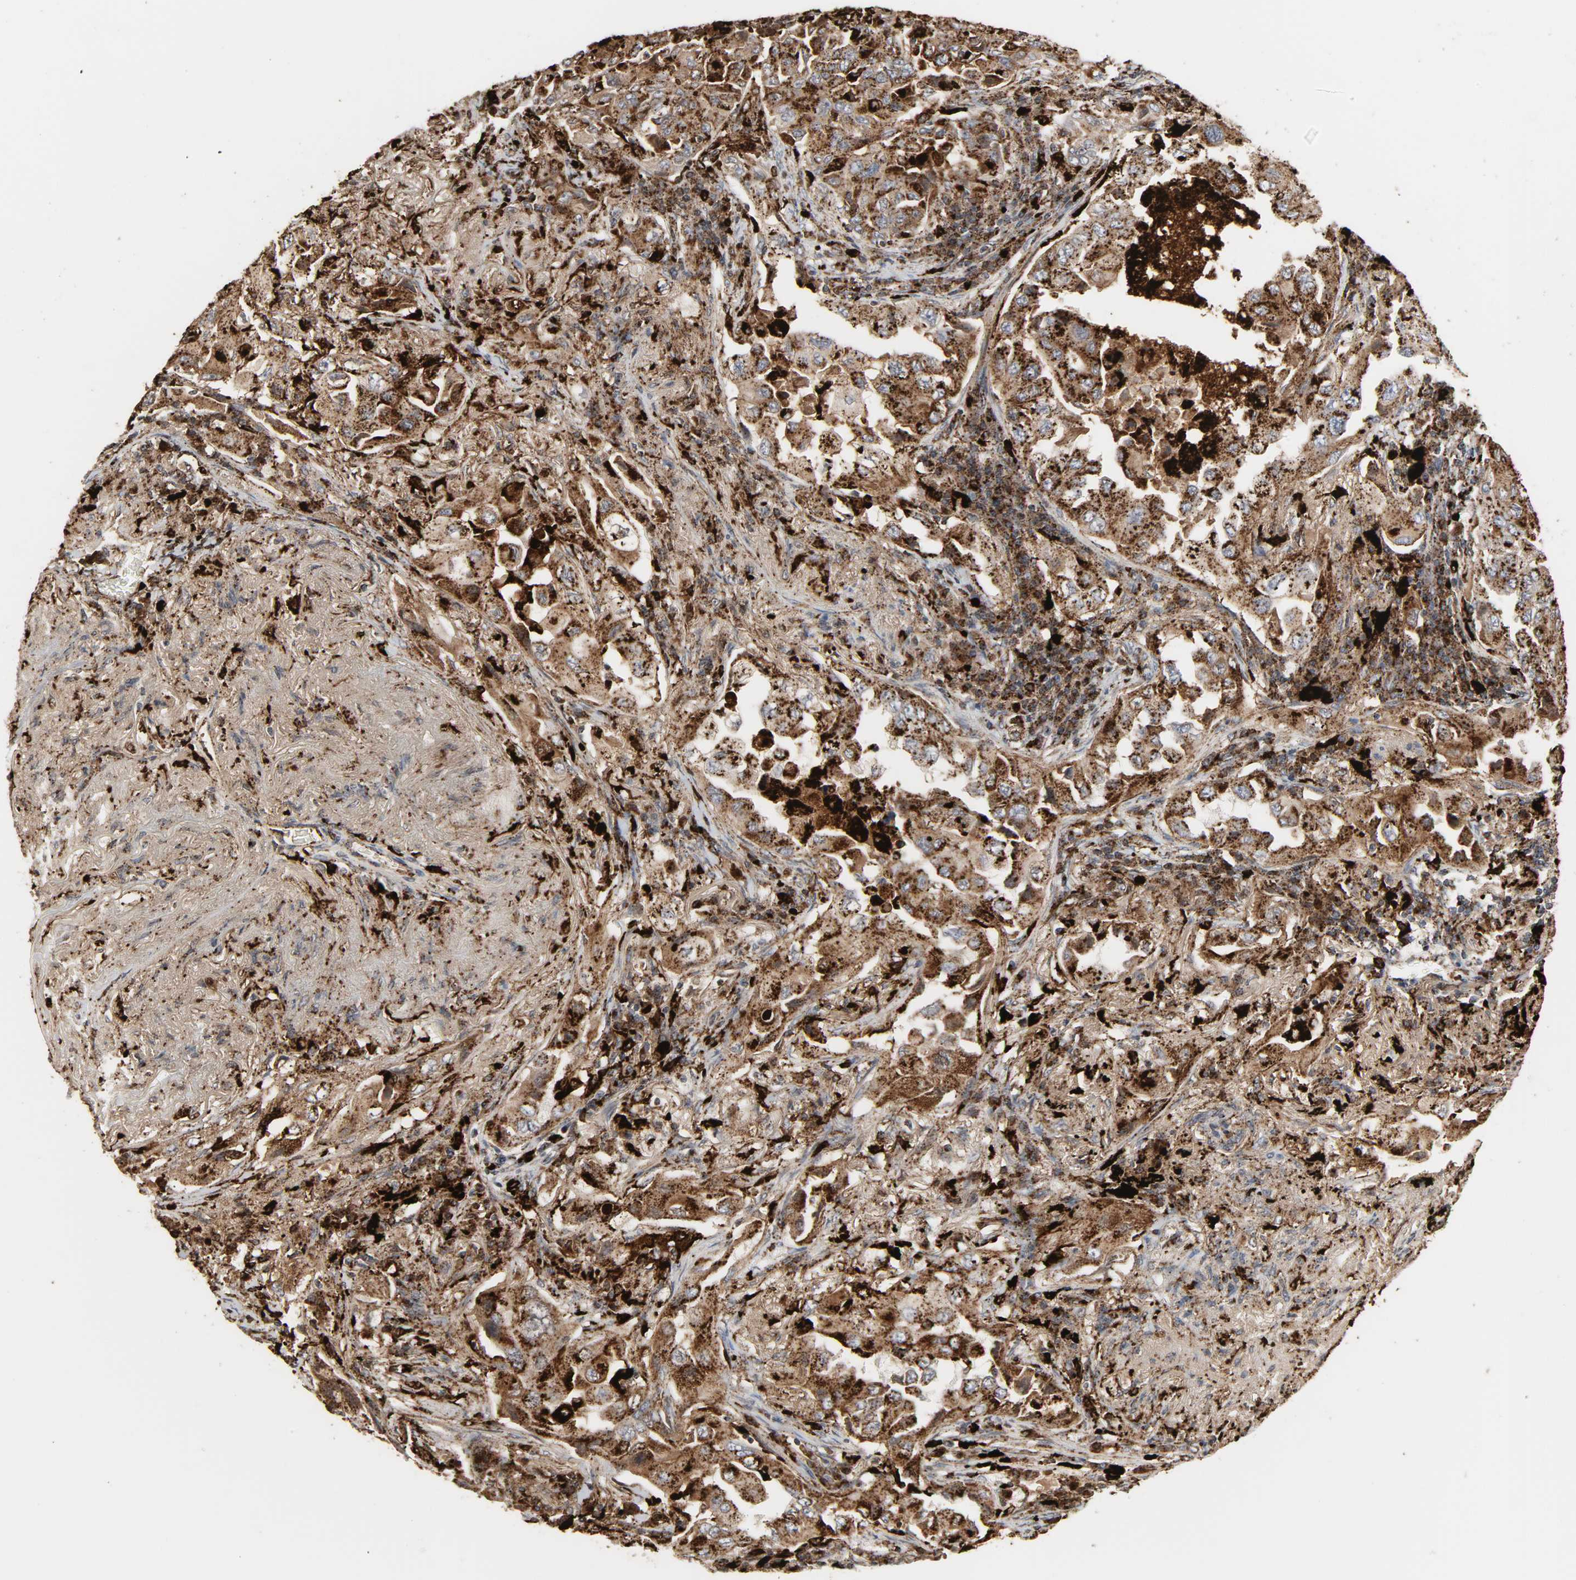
{"staining": {"intensity": "strong", "quantity": ">75%", "location": "cytoplasmic/membranous"}, "tissue": "lung cancer", "cell_type": "Tumor cells", "image_type": "cancer", "snomed": [{"axis": "morphology", "description": "Adenocarcinoma, NOS"}, {"axis": "topography", "description": "Lung"}], "caption": "Immunohistochemistry (IHC) micrograph of adenocarcinoma (lung) stained for a protein (brown), which displays high levels of strong cytoplasmic/membranous positivity in about >75% of tumor cells.", "gene": "PSAP", "patient": {"sex": "female", "age": 65}}